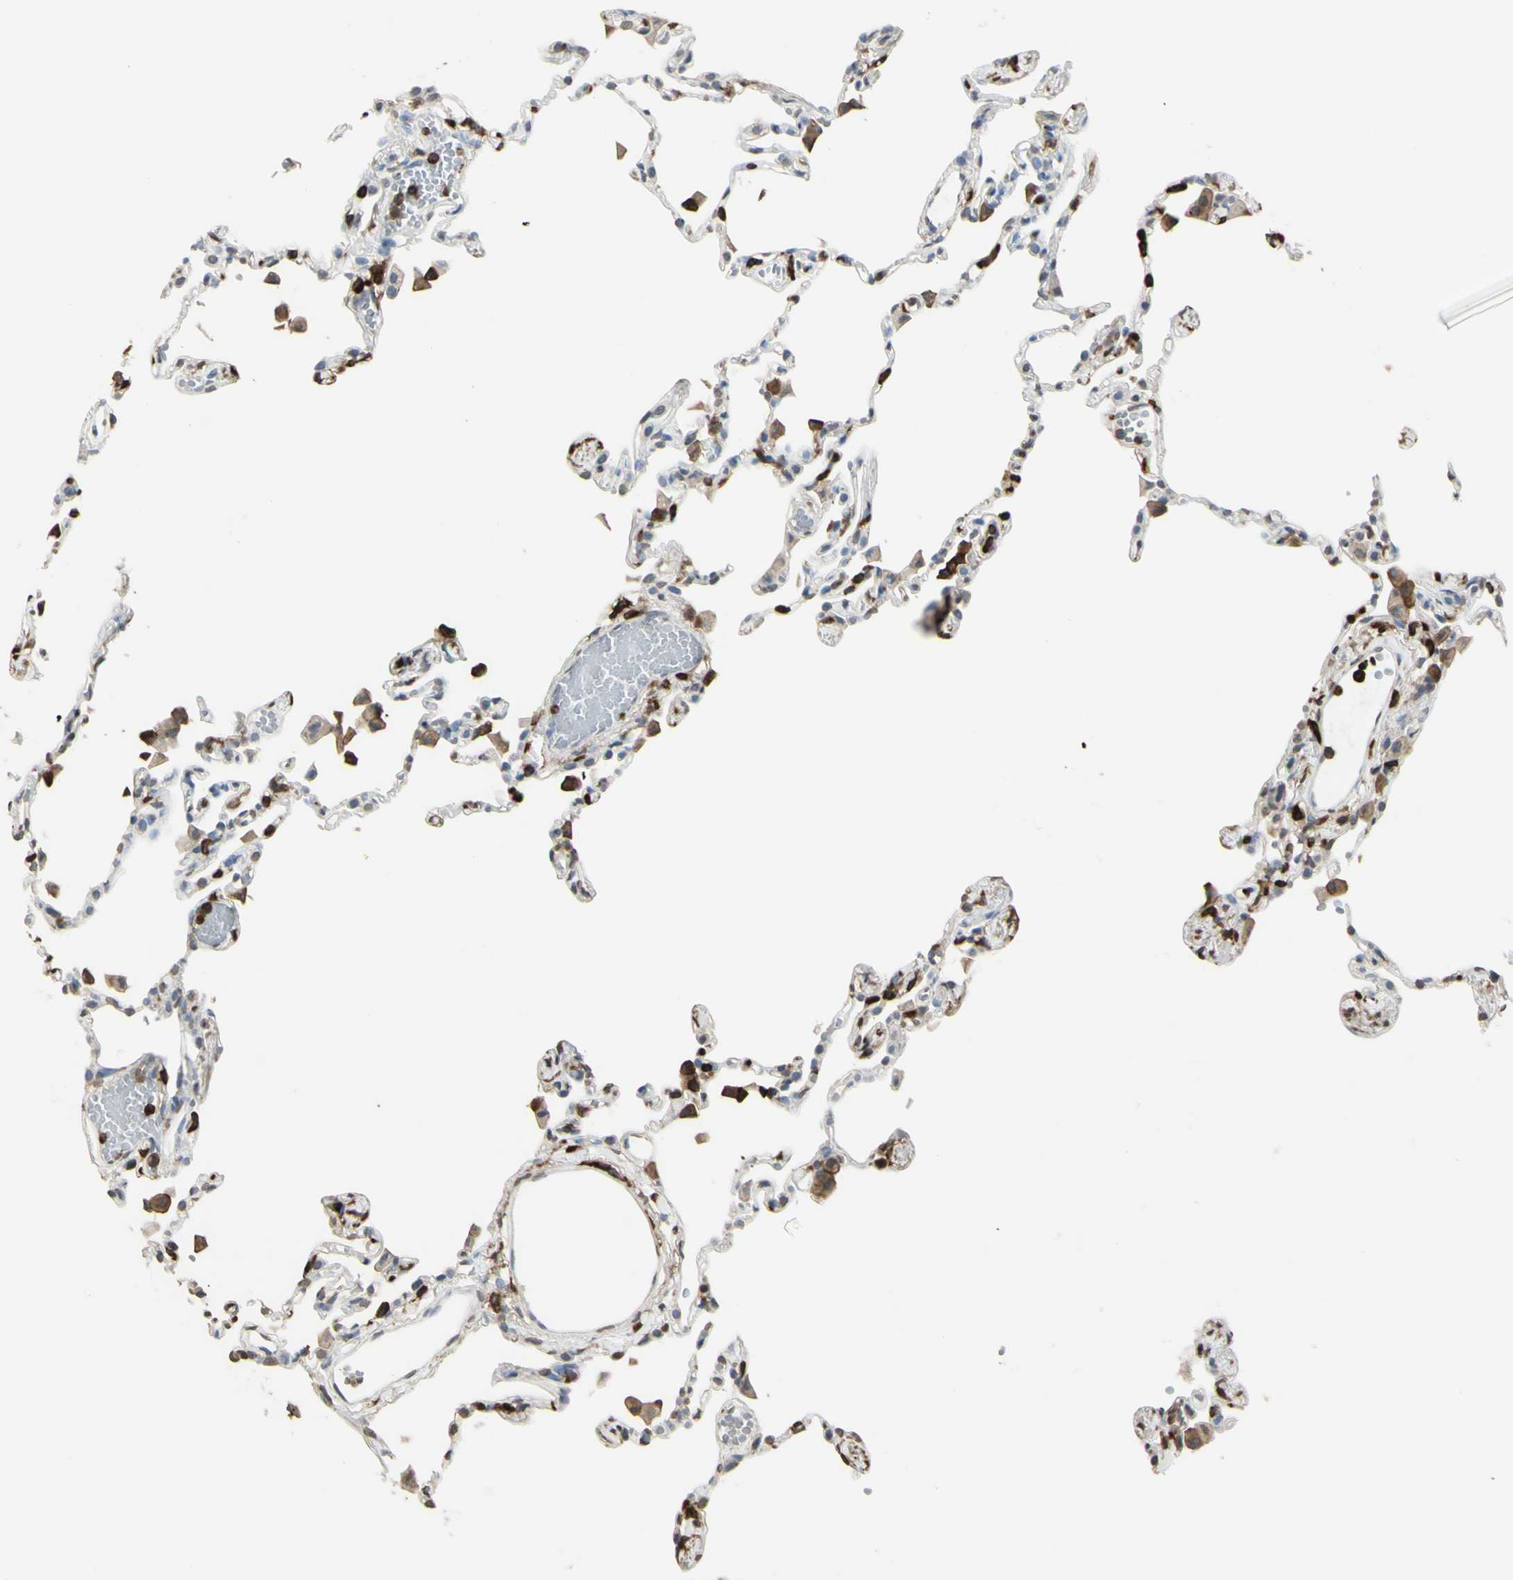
{"staining": {"intensity": "weak", "quantity": "<25%", "location": "cytoplasmic/membranous"}, "tissue": "lung", "cell_type": "Alveolar cells", "image_type": "normal", "snomed": [{"axis": "morphology", "description": "Normal tissue, NOS"}, {"axis": "topography", "description": "Lung"}], "caption": "Alveolar cells show no significant protein positivity in benign lung. Brightfield microscopy of immunohistochemistry (IHC) stained with DAB (brown) and hematoxylin (blue), captured at high magnification.", "gene": "PSTPIP1", "patient": {"sex": "female", "age": 49}}